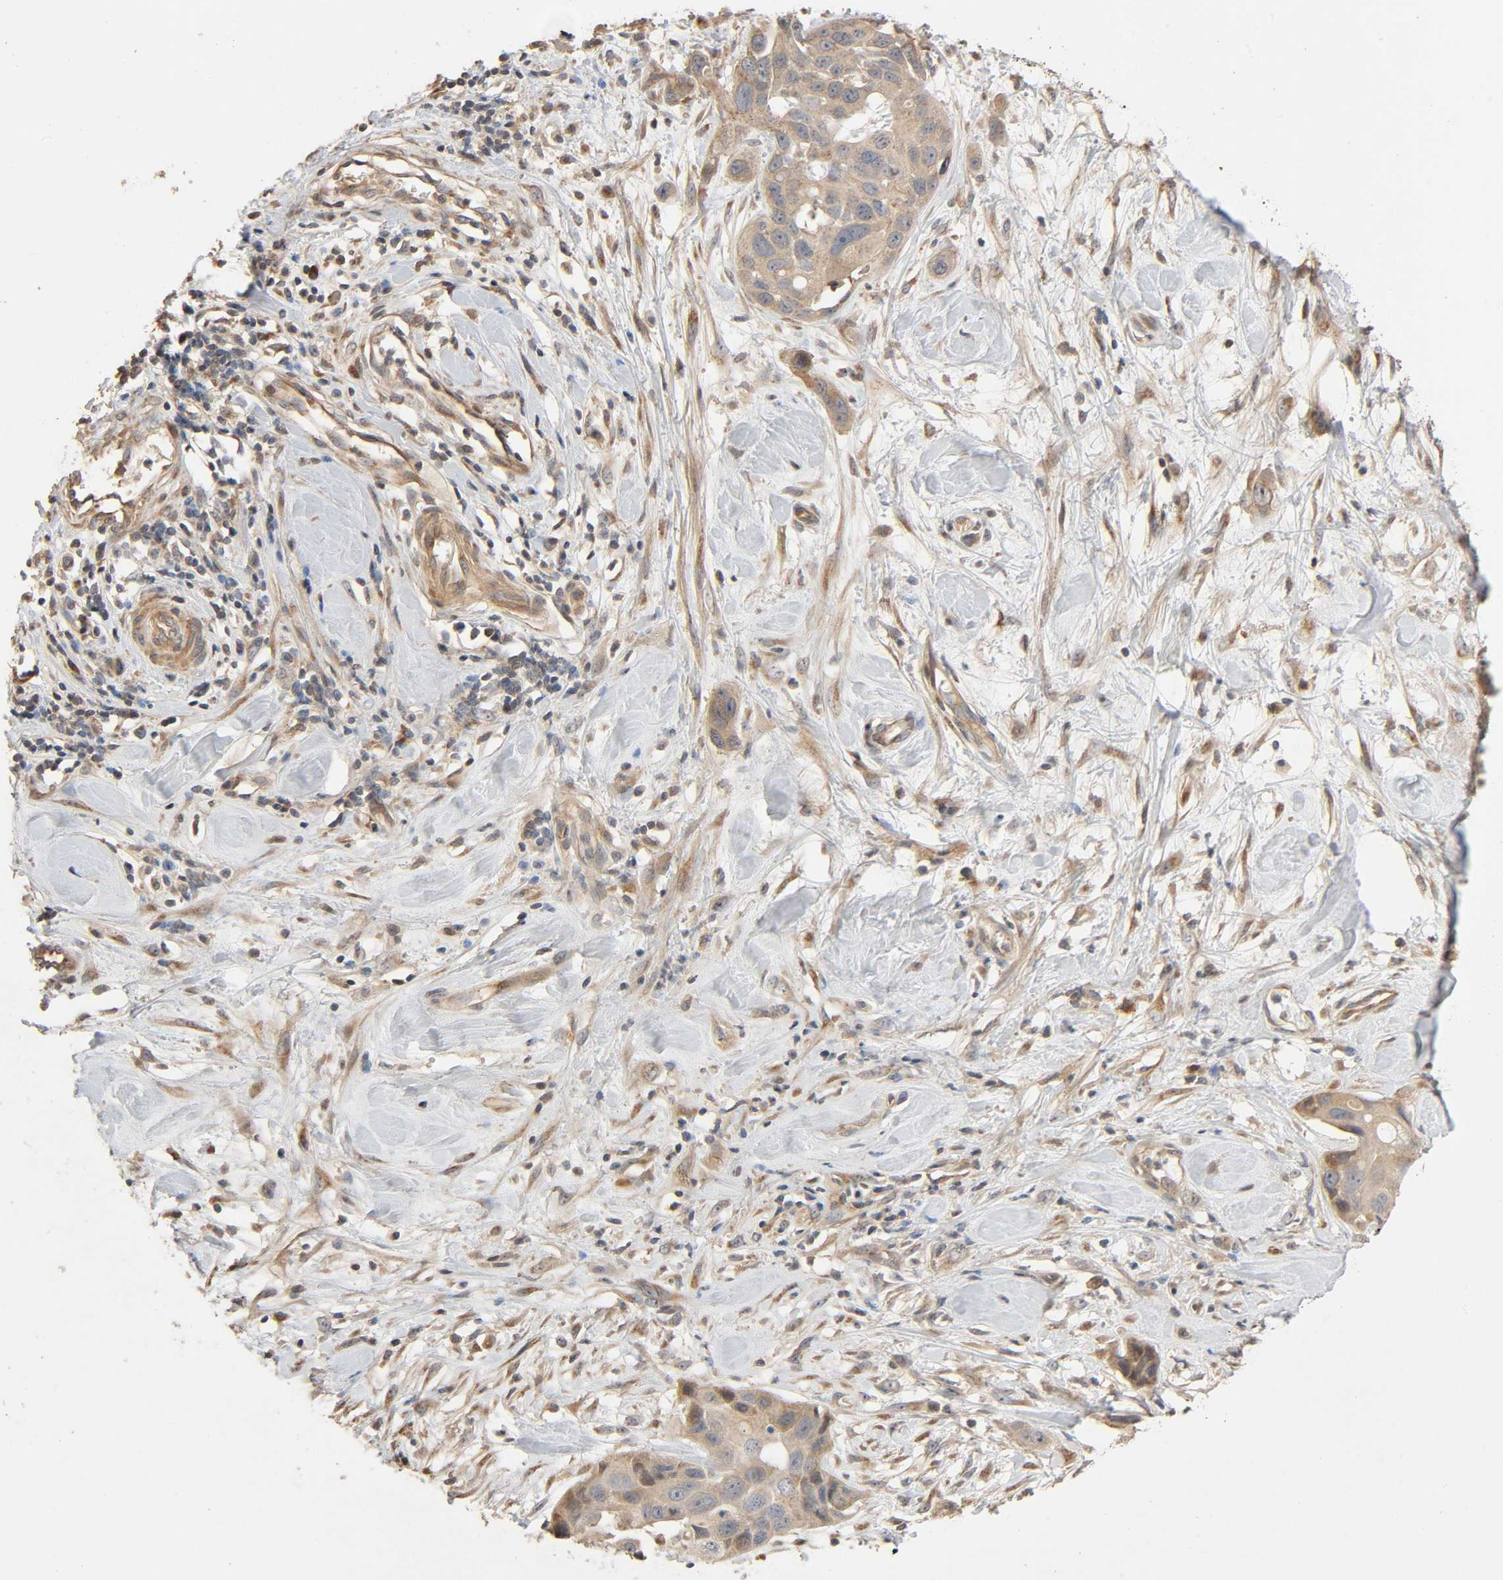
{"staining": {"intensity": "moderate", "quantity": ">75%", "location": "cytoplasmic/membranous"}, "tissue": "pancreatic cancer", "cell_type": "Tumor cells", "image_type": "cancer", "snomed": [{"axis": "morphology", "description": "Adenocarcinoma, NOS"}, {"axis": "topography", "description": "Pancreas"}], "caption": "Immunohistochemistry photomicrograph of pancreatic cancer stained for a protein (brown), which shows medium levels of moderate cytoplasmic/membranous staining in about >75% of tumor cells.", "gene": "SGSM1", "patient": {"sex": "female", "age": 60}}